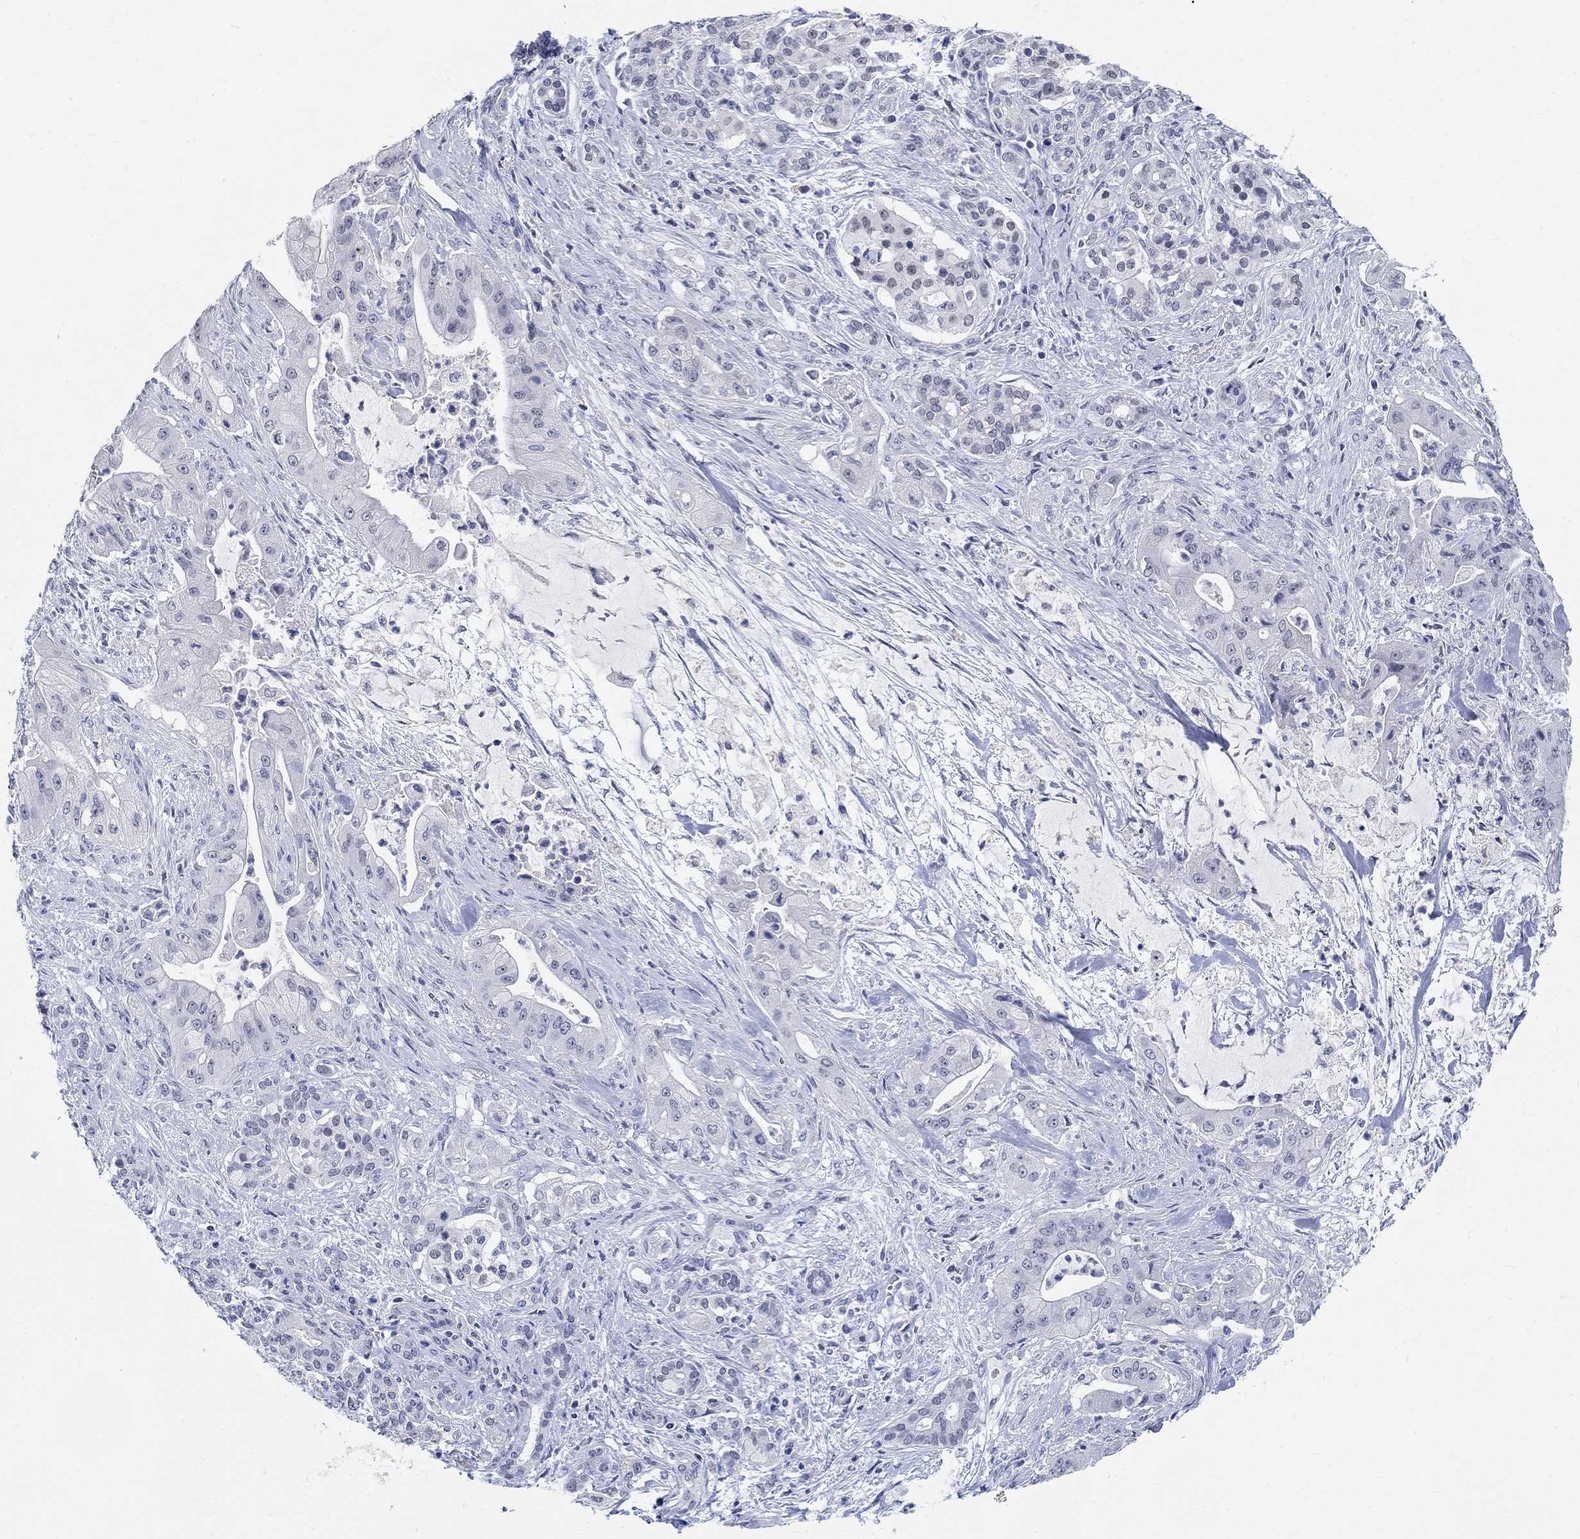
{"staining": {"intensity": "negative", "quantity": "none", "location": "none"}, "tissue": "pancreatic cancer", "cell_type": "Tumor cells", "image_type": "cancer", "snomed": [{"axis": "morphology", "description": "Normal tissue, NOS"}, {"axis": "morphology", "description": "Inflammation, NOS"}, {"axis": "morphology", "description": "Adenocarcinoma, NOS"}, {"axis": "topography", "description": "Pancreas"}], "caption": "A histopathology image of human pancreatic cancer is negative for staining in tumor cells. (DAB immunohistochemistry (IHC) visualized using brightfield microscopy, high magnification).", "gene": "ANKS1B", "patient": {"sex": "male", "age": 57}}